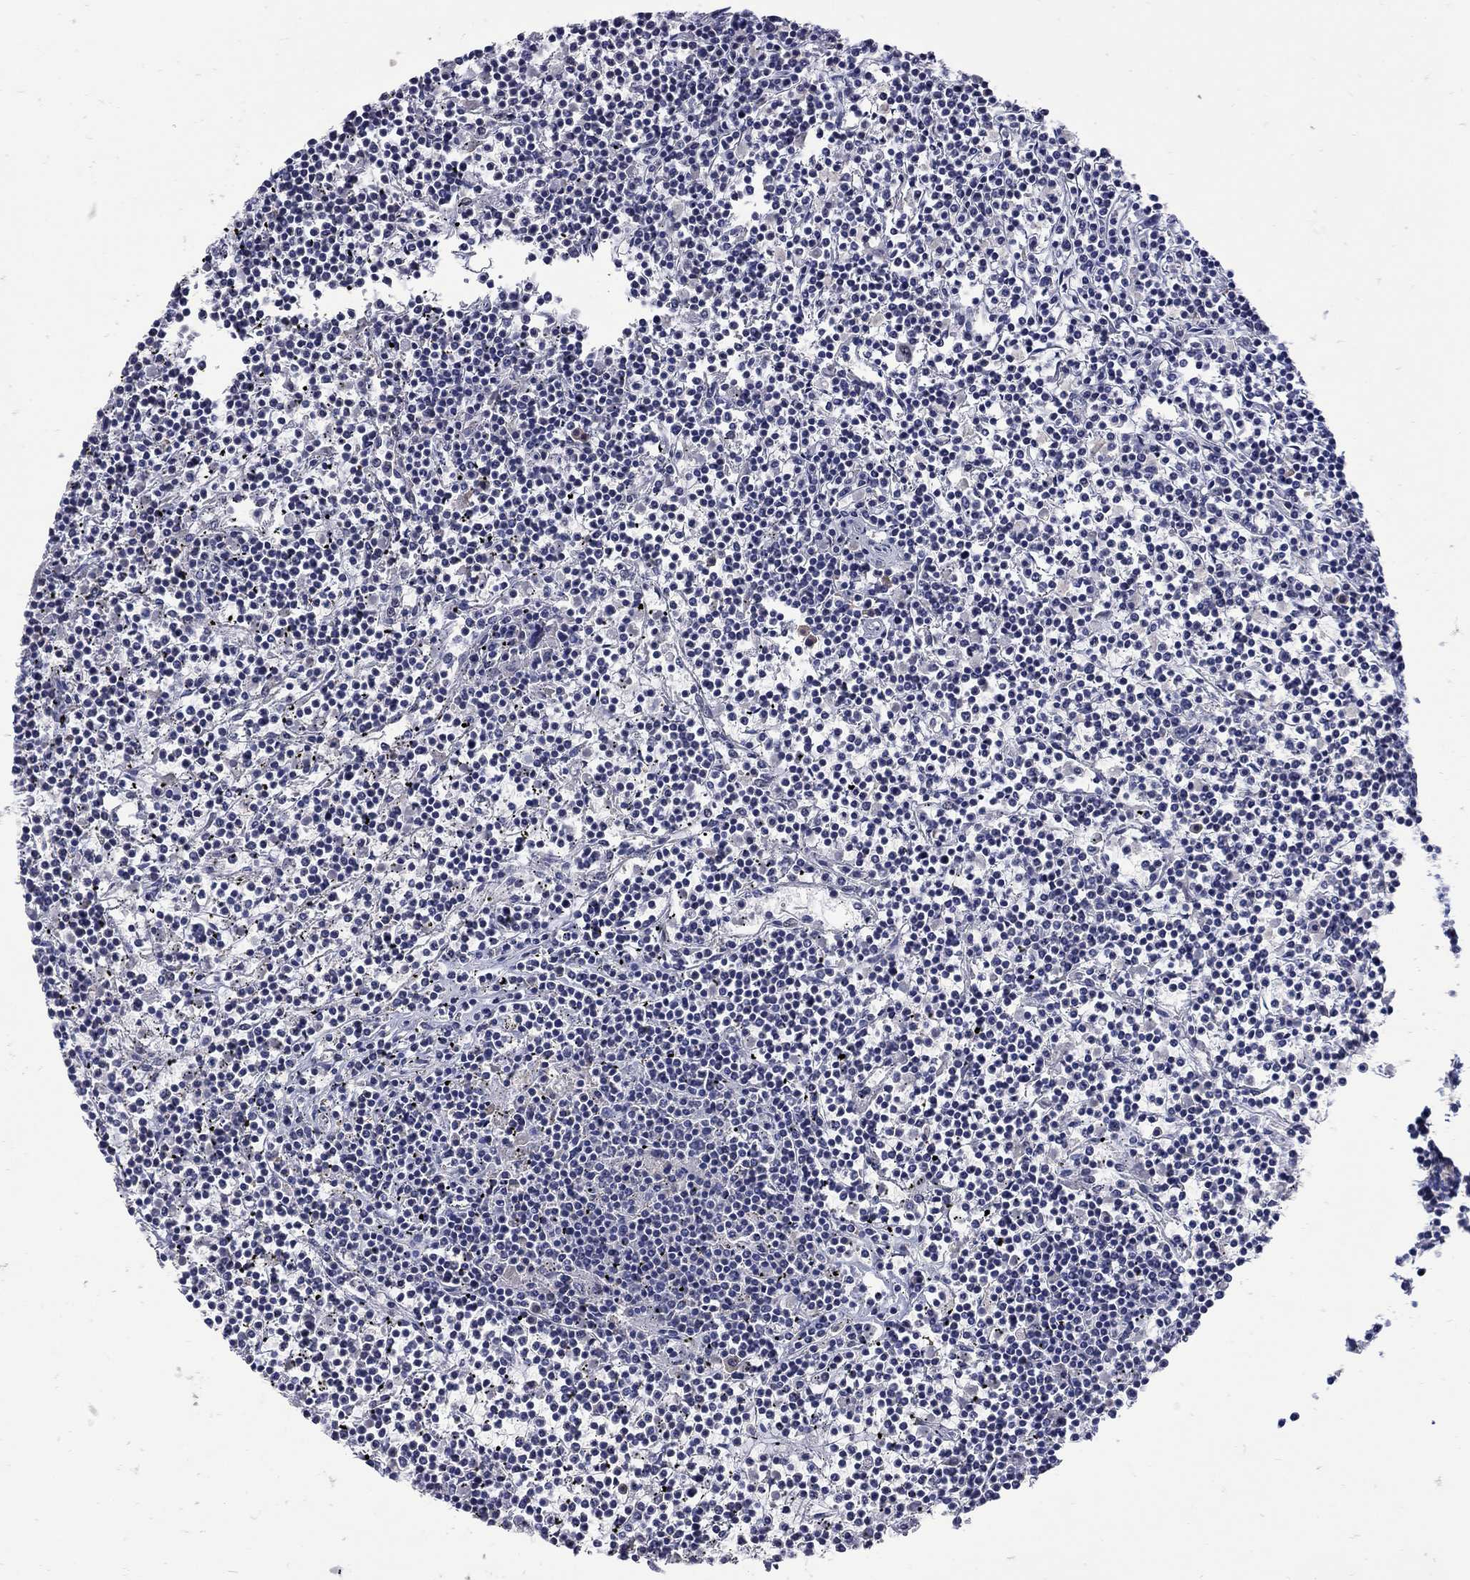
{"staining": {"intensity": "negative", "quantity": "none", "location": "none"}, "tissue": "lymphoma", "cell_type": "Tumor cells", "image_type": "cancer", "snomed": [{"axis": "morphology", "description": "Malignant lymphoma, non-Hodgkin's type, Low grade"}, {"axis": "topography", "description": "Spleen"}], "caption": "Tumor cells show no significant positivity in malignant lymphoma, non-Hodgkin's type (low-grade).", "gene": "CETN1", "patient": {"sex": "female", "age": 19}}